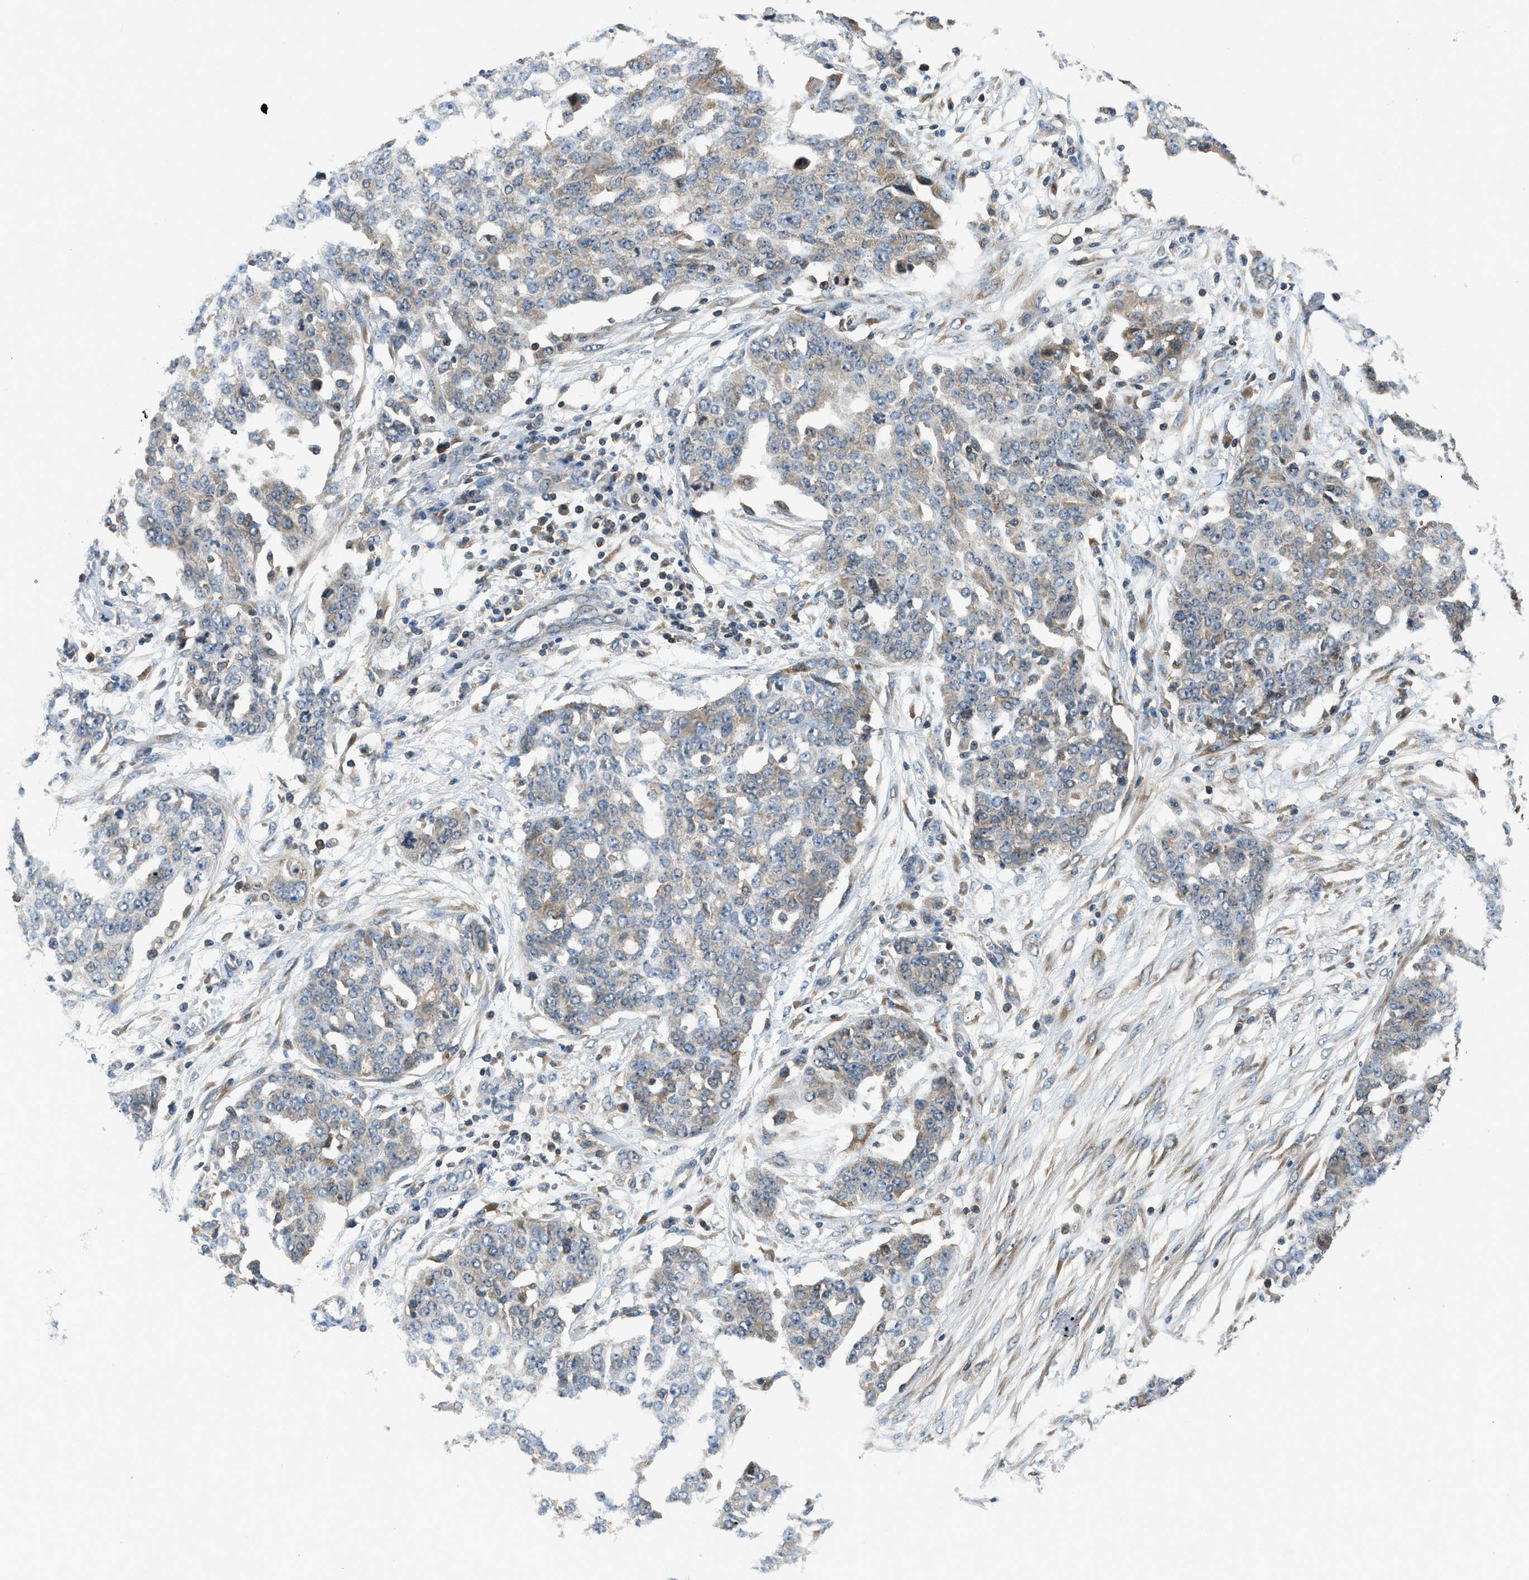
{"staining": {"intensity": "weak", "quantity": "<25%", "location": "cytoplasmic/membranous"}, "tissue": "ovarian cancer", "cell_type": "Tumor cells", "image_type": "cancer", "snomed": [{"axis": "morphology", "description": "Cystadenocarcinoma, serous, NOS"}, {"axis": "topography", "description": "Soft tissue"}, {"axis": "topography", "description": "Ovary"}], "caption": "There is no significant staining in tumor cells of serous cystadenocarcinoma (ovarian).", "gene": "PAFAH2", "patient": {"sex": "female", "age": 57}}